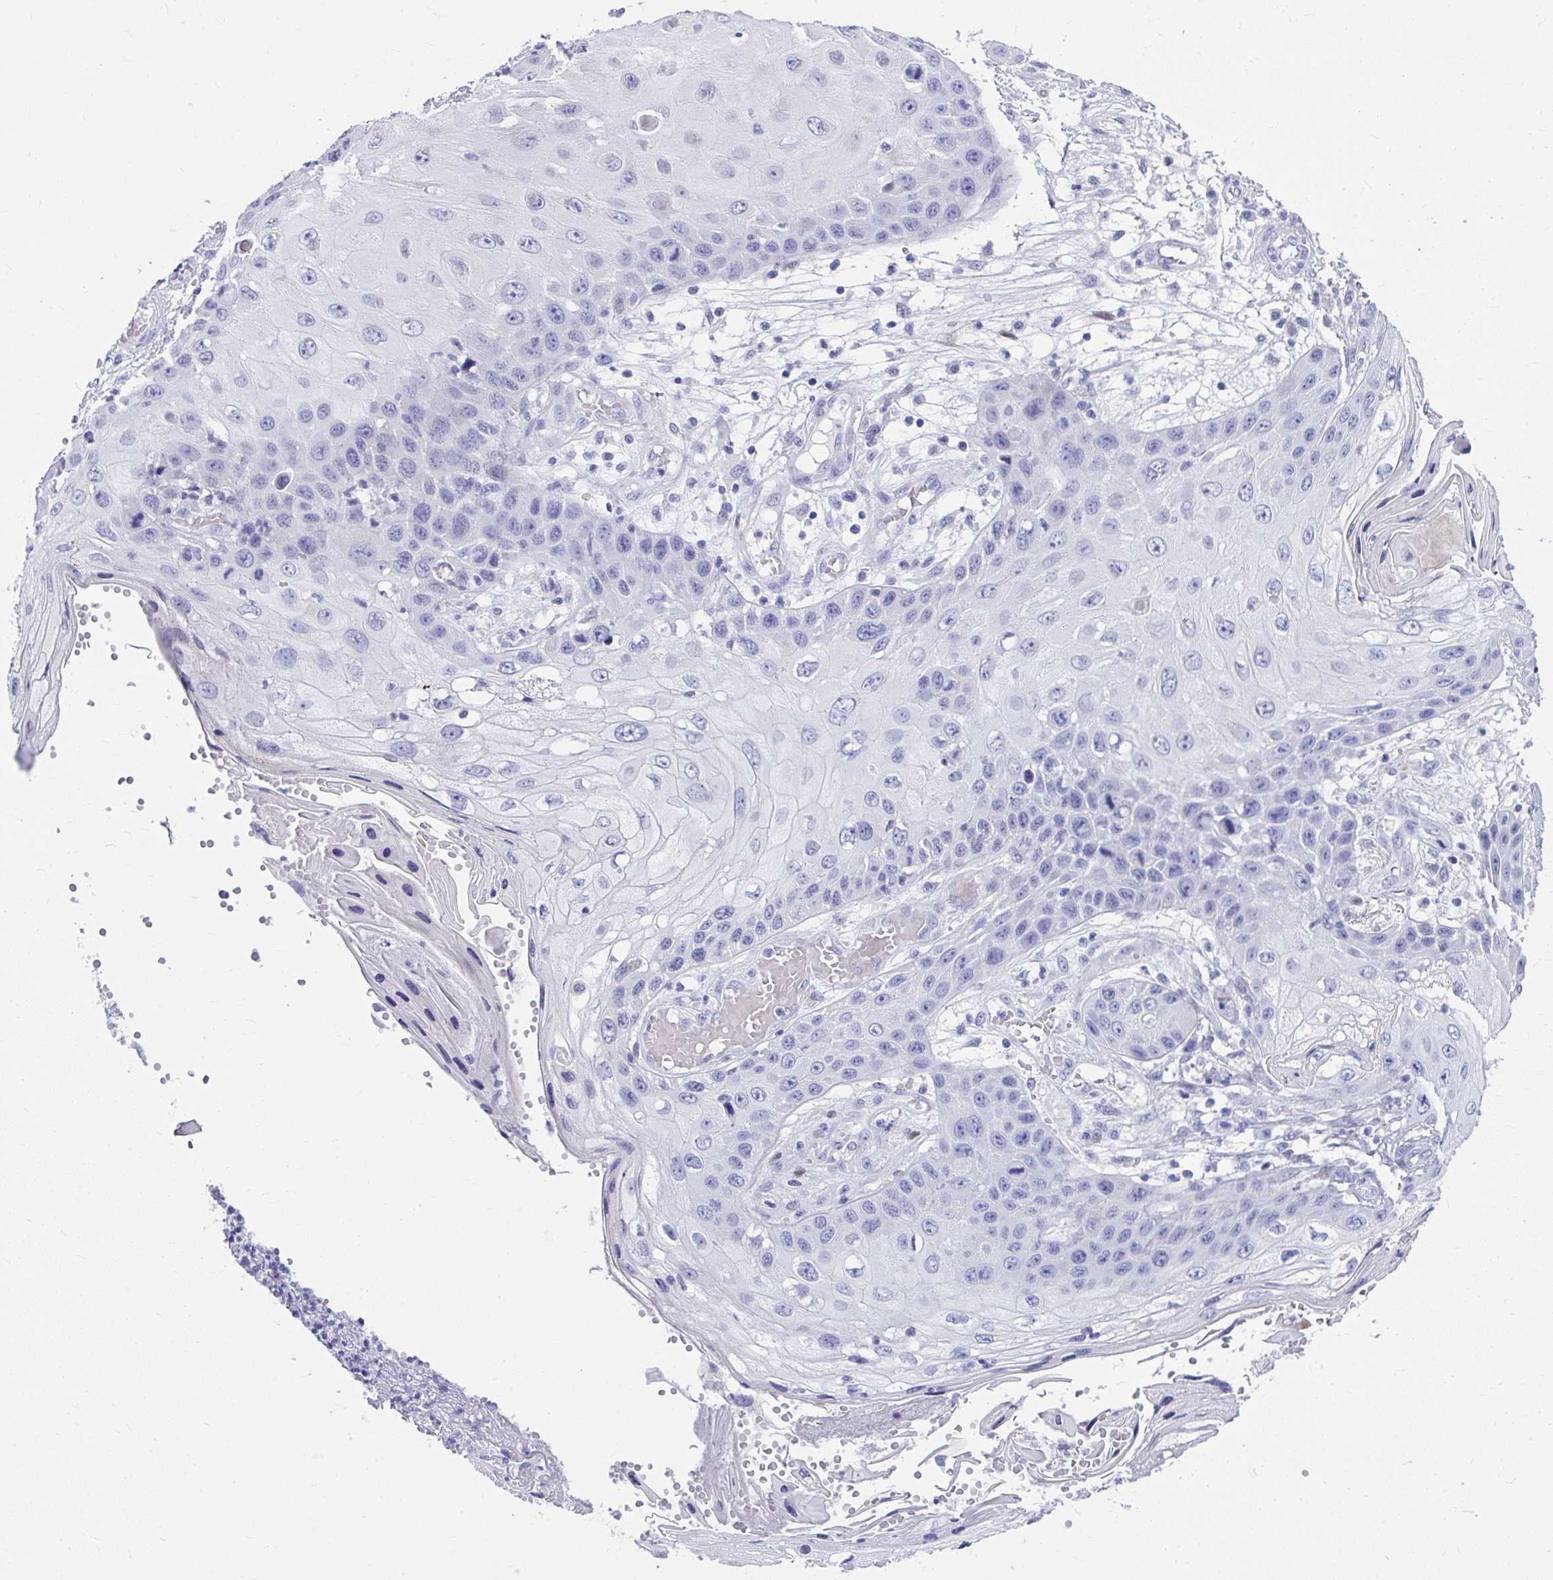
{"staining": {"intensity": "negative", "quantity": "none", "location": "none"}, "tissue": "skin cancer", "cell_type": "Tumor cells", "image_type": "cancer", "snomed": [{"axis": "morphology", "description": "Squamous cell carcinoma, NOS"}, {"axis": "topography", "description": "Skin"}, {"axis": "topography", "description": "Vulva"}], "caption": "Immunohistochemistry (IHC) image of human skin squamous cell carcinoma stained for a protein (brown), which exhibits no staining in tumor cells.", "gene": "ISL1", "patient": {"sex": "female", "age": 44}}